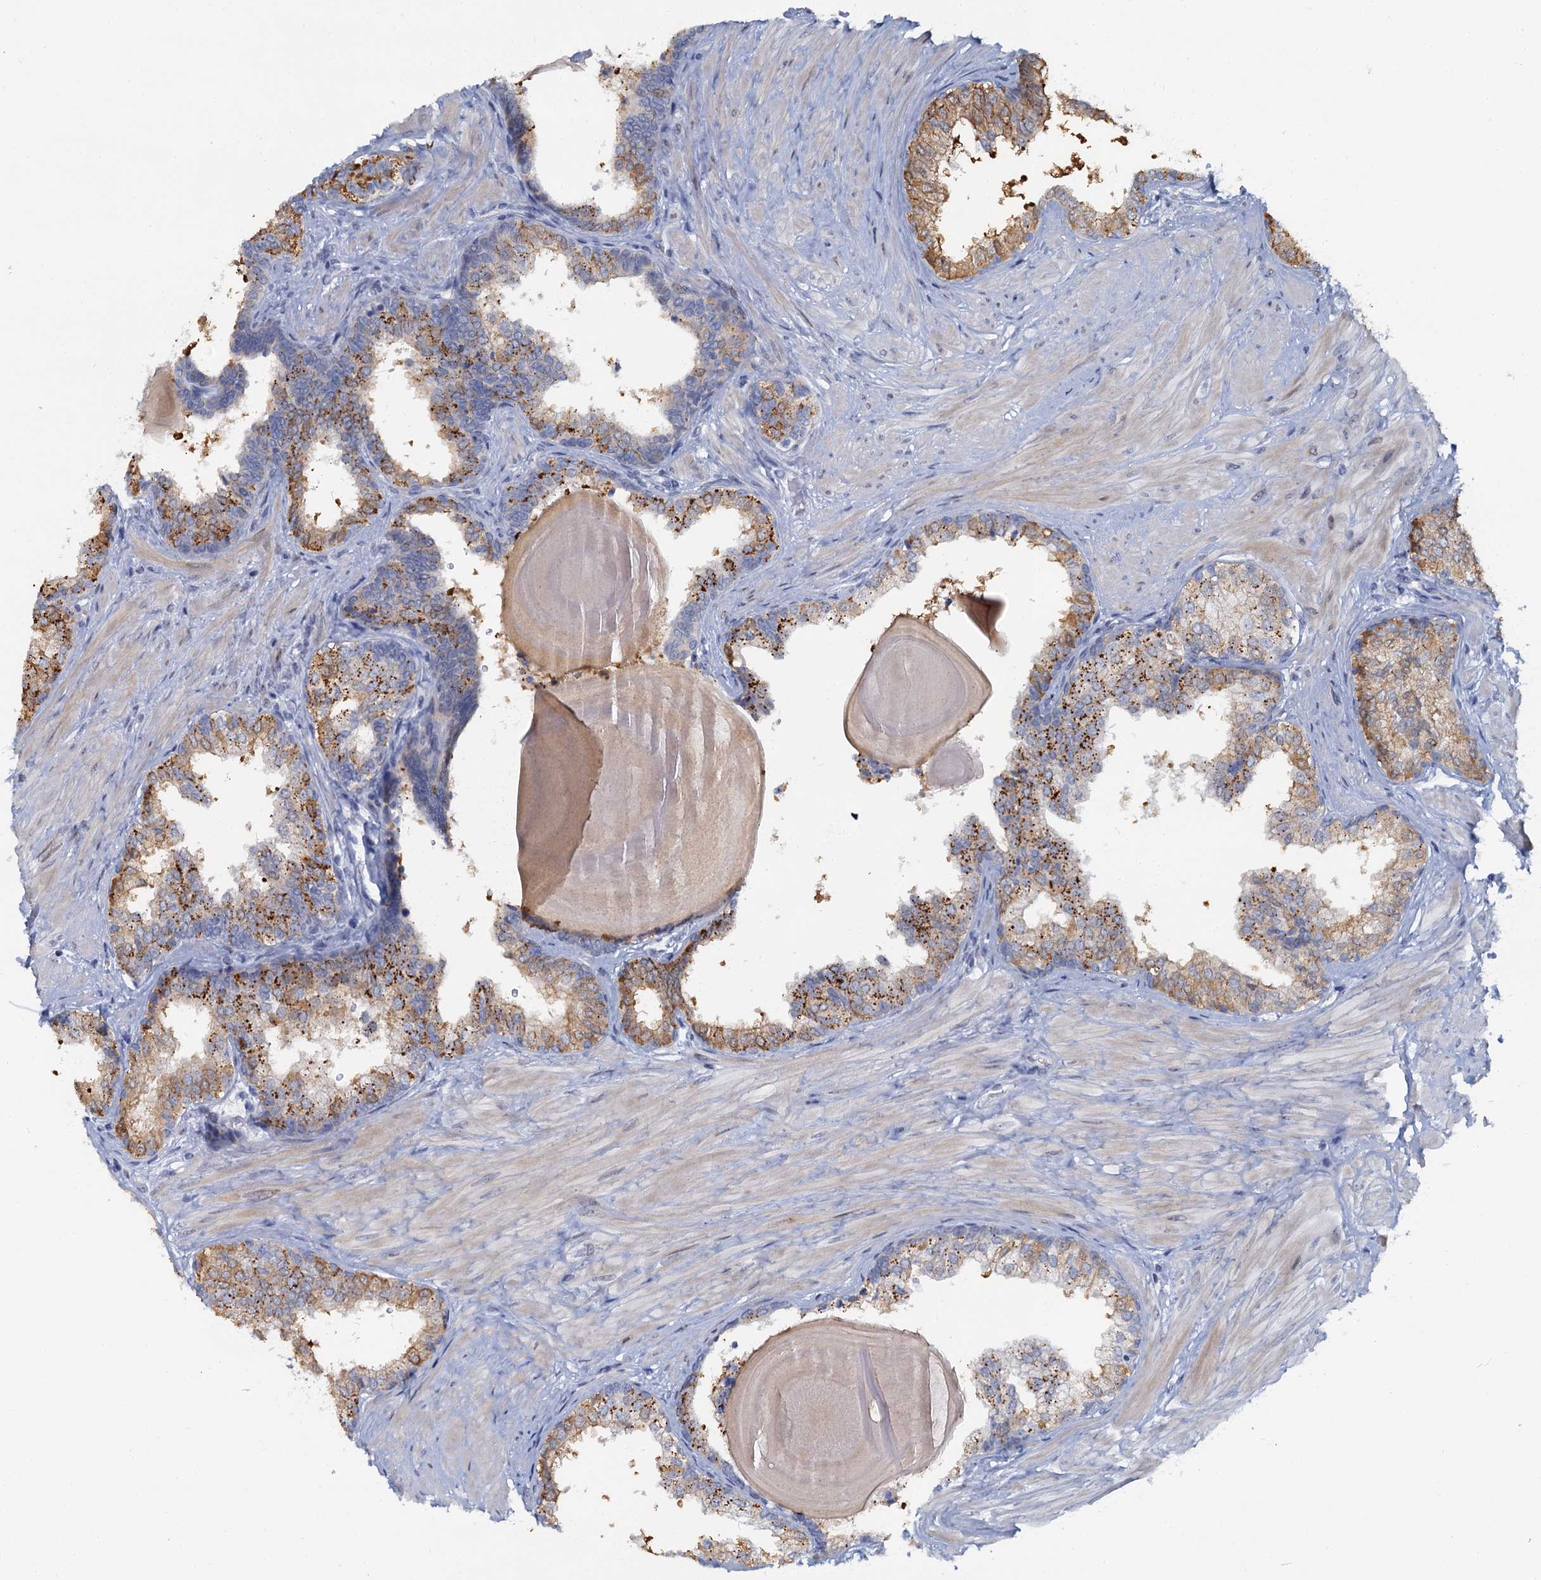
{"staining": {"intensity": "moderate", "quantity": ">75%", "location": "cytoplasmic/membranous"}, "tissue": "prostate", "cell_type": "Glandular cells", "image_type": "normal", "snomed": [{"axis": "morphology", "description": "Normal tissue, NOS"}, {"axis": "topography", "description": "Prostate"}], "caption": "Immunohistochemistry staining of benign prostate, which demonstrates medium levels of moderate cytoplasmic/membranous expression in about >75% of glandular cells indicating moderate cytoplasmic/membranous protein staining. The staining was performed using DAB (brown) for protein detection and nuclei were counterstained in hematoxylin (blue).", "gene": "ACRBP", "patient": {"sex": "male", "age": 48}}